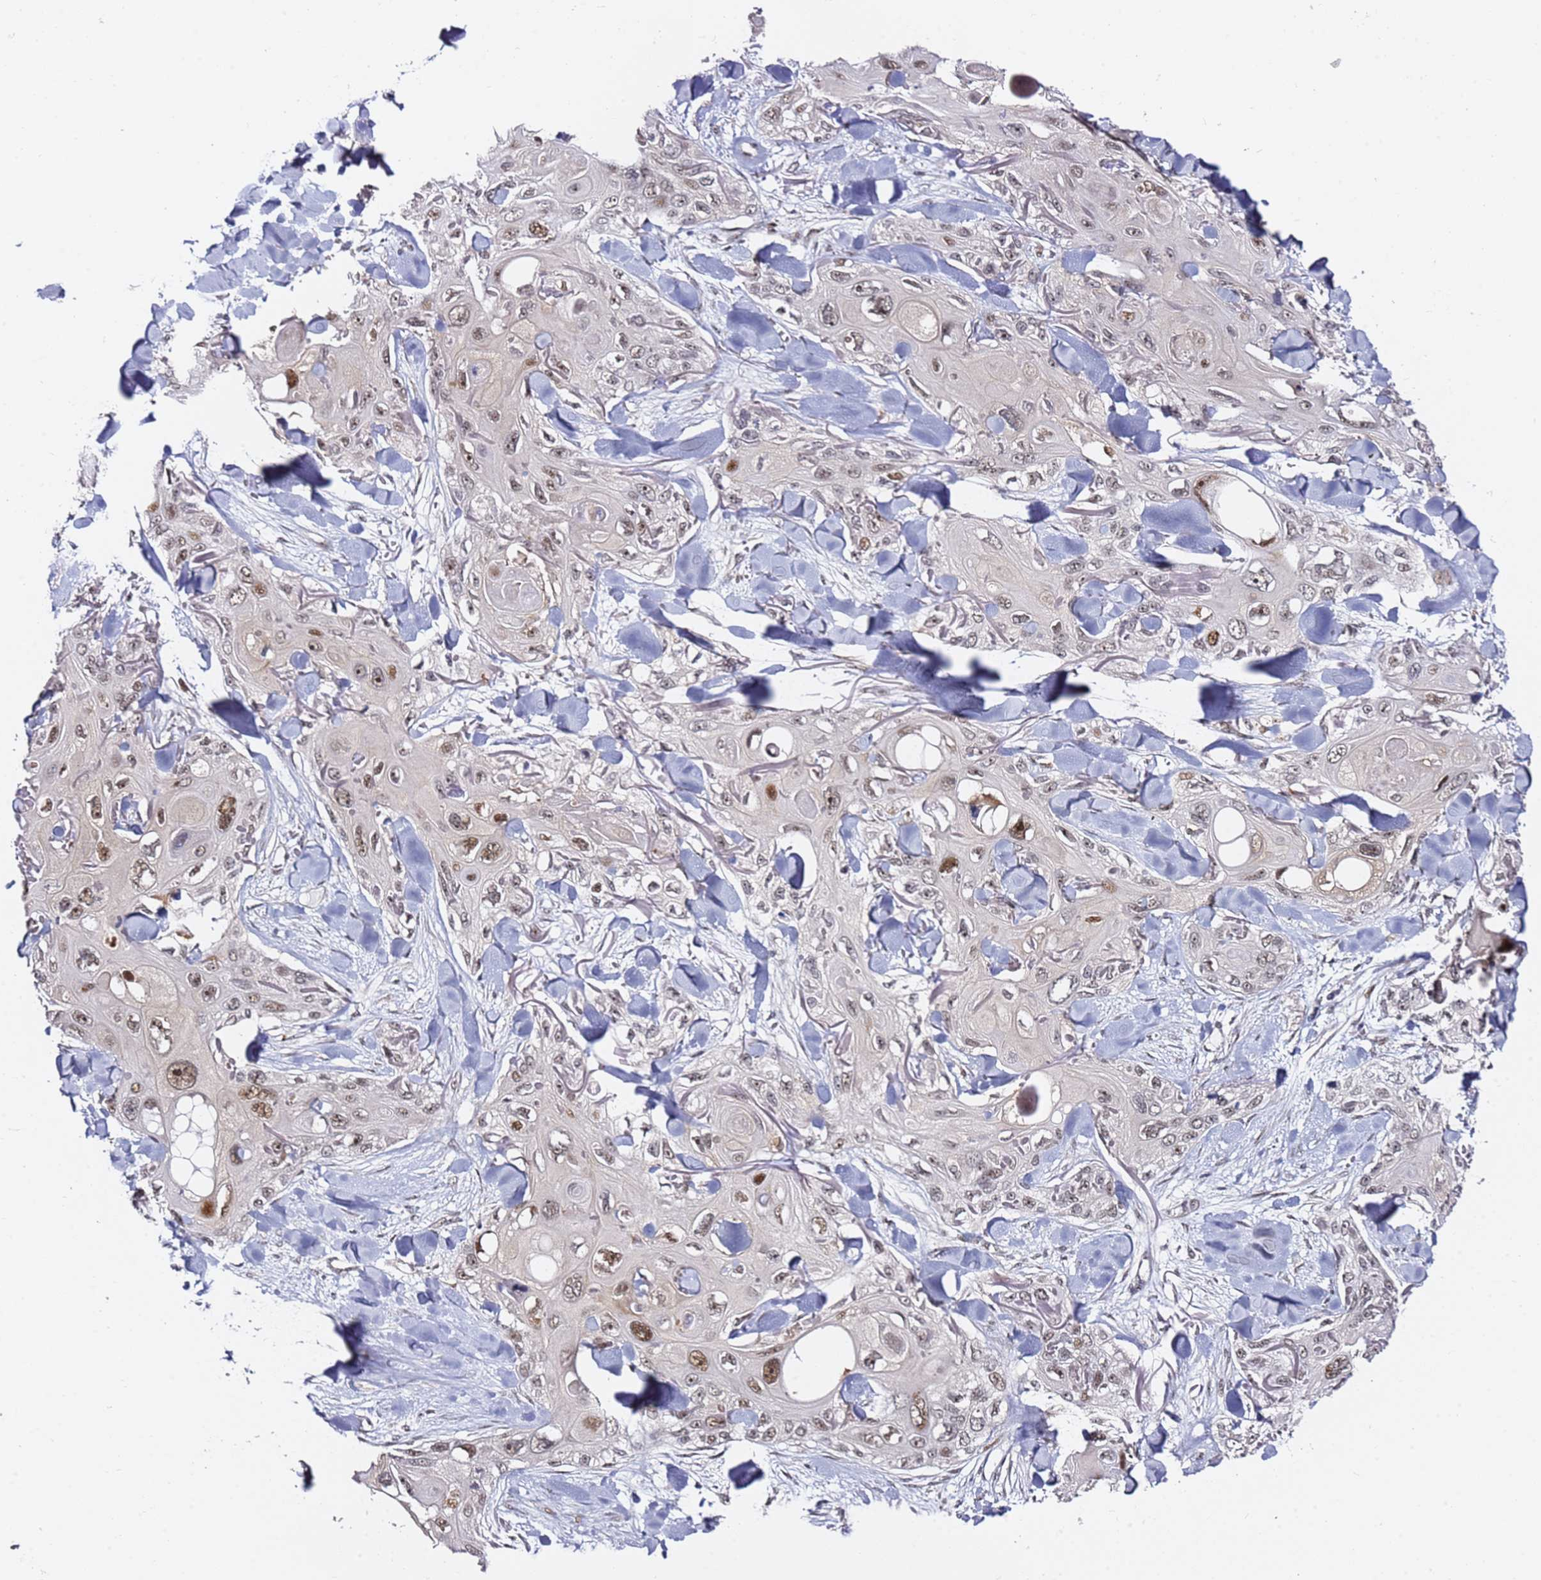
{"staining": {"intensity": "moderate", "quantity": ">75%", "location": "nuclear"}, "tissue": "skin cancer", "cell_type": "Tumor cells", "image_type": "cancer", "snomed": [{"axis": "morphology", "description": "Normal tissue, NOS"}, {"axis": "morphology", "description": "Squamous cell carcinoma, NOS"}, {"axis": "topography", "description": "Skin"}], "caption": "Immunohistochemistry photomicrograph of neoplastic tissue: squamous cell carcinoma (skin) stained using IHC demonstrates medium levels of moderate protein expression localized specifically in the nuclear of tumor cells, appearing as a nuclear brown color.", "gene": "FCF1", "patient": {"sex": "male", "age": 72}}